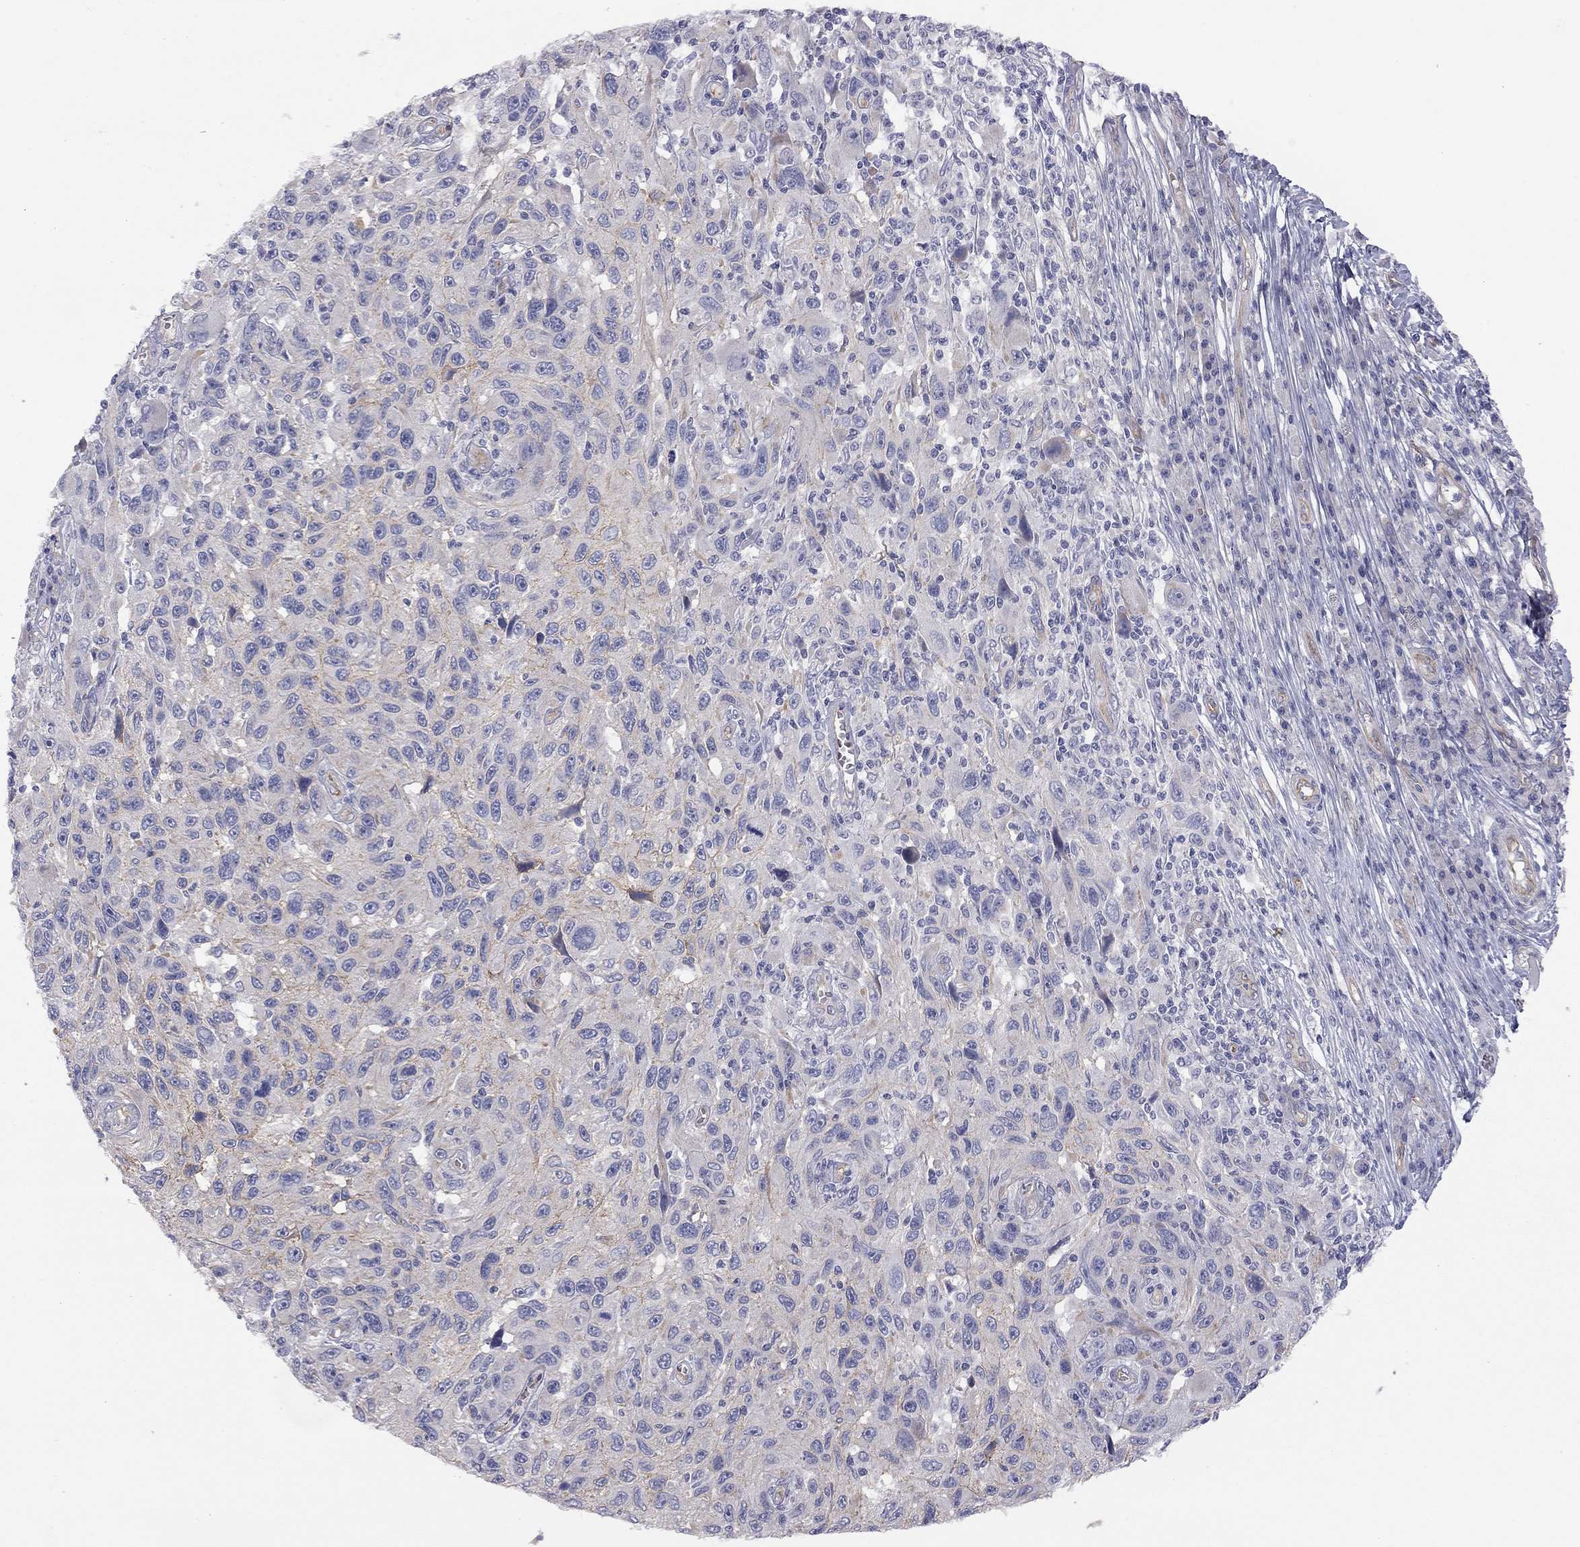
{"staining": {"intensity": "weak", "quantity": "<25%", "location": "cytoplasmic/membranous"}, "tissue": "melanoma", "cell_type": "Tumor cells", "image_type": "cancer", "snomed": [{"axis": "morphology", "description": "Malignant melanoma, NOS"}, {"axis": "topography", "description": "Skin"}], "caption": "There is no significant staining in tumor cells of melanoma.", "gene": "GPRC5B", "patient": {"sex": "male", "age": 53}}